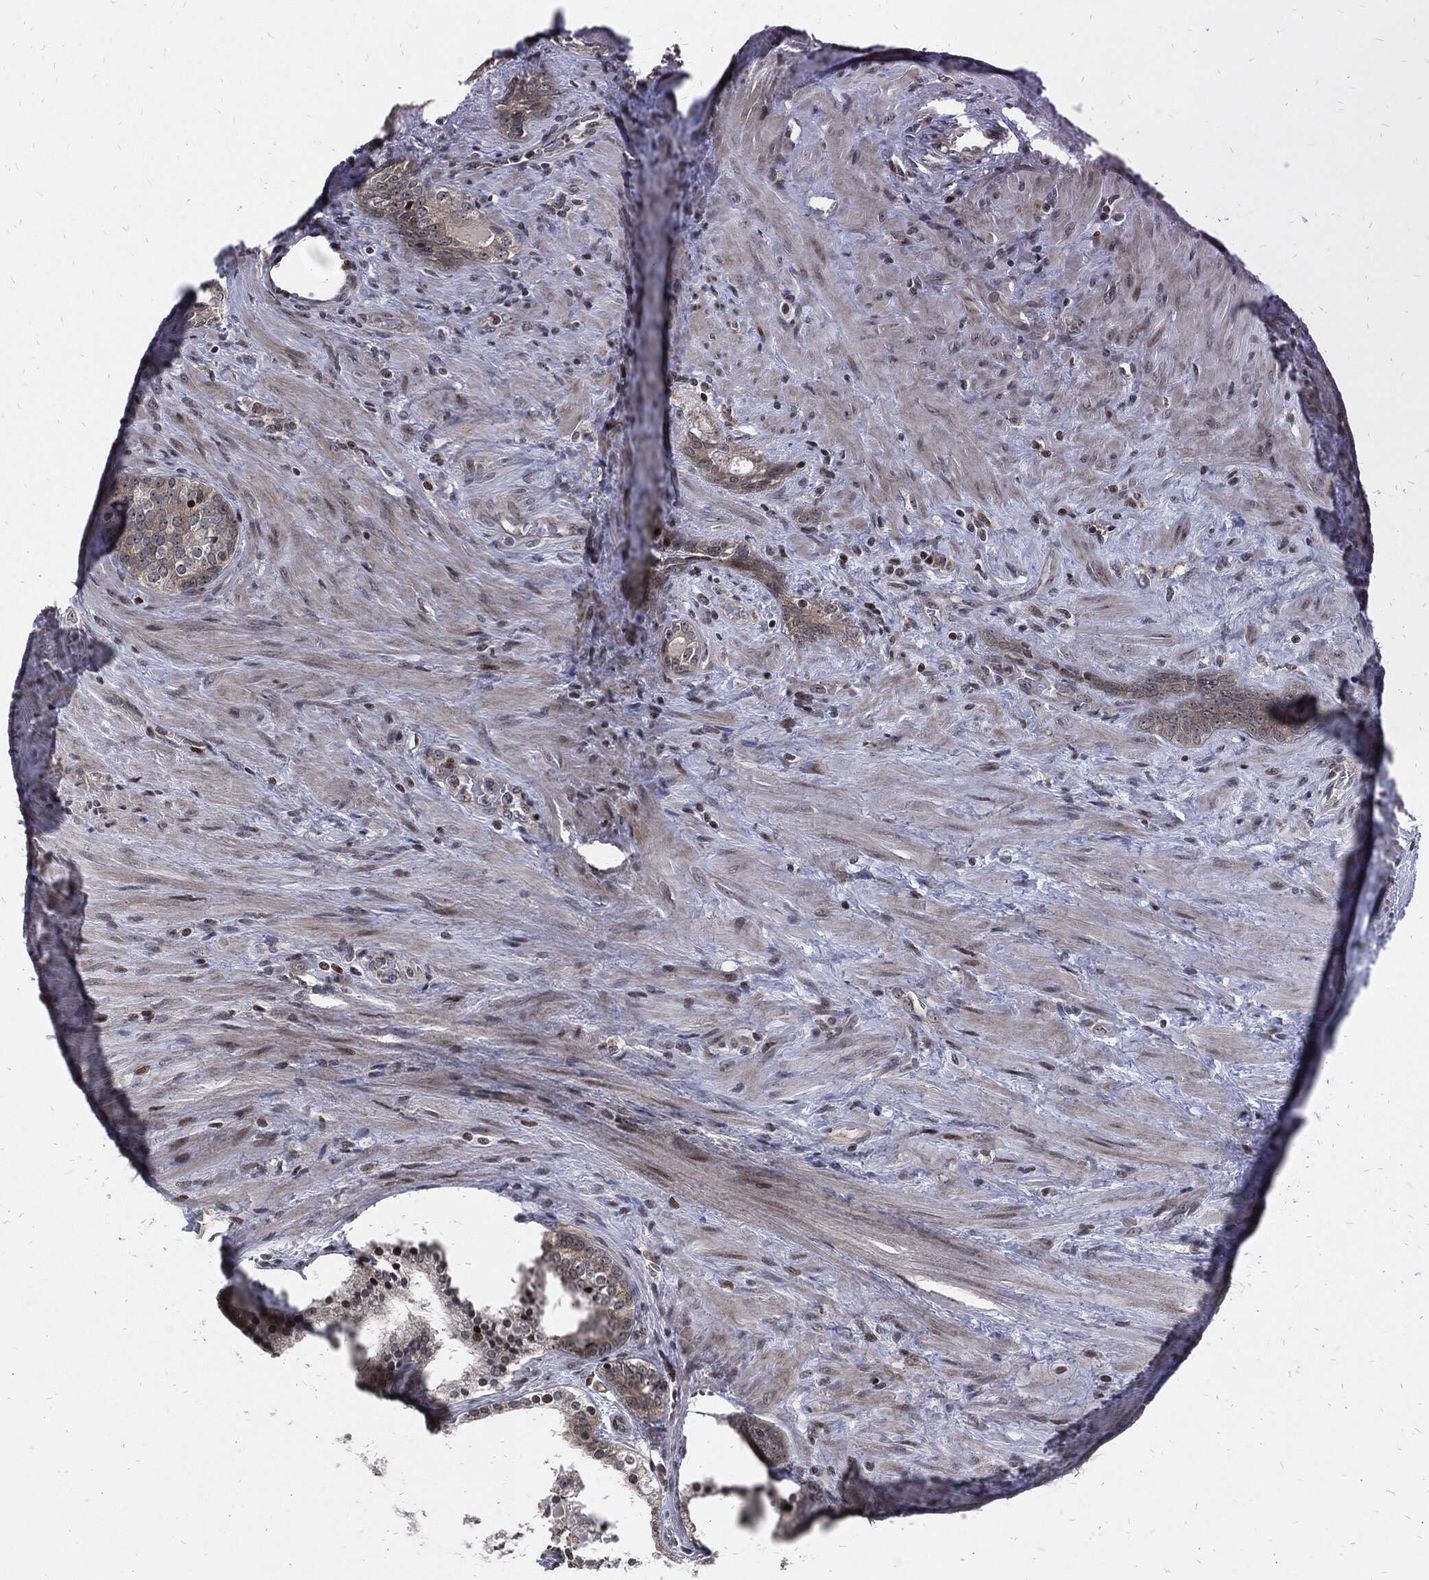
{"staining": {"intensity": "weak", "quantity": "25%-75%", "location": "cytoplasmic/membranous"}, "tissue": "prostate cancer", "cell_type": "Tumor cells", "image_type": "cancer", "snomed": [{"axis": "morphology", "description": "Adenocarcinoma, NOS"}, {"axis": "morphology", "description": "Adenocarcinoma, High grade"}, {"axis": "topography", "description": "Prostate"}], "caption": "IHC (DAB) staining of human prostate adenocarcinoma reveals weak cytoplasmic/membranous protein positivity in approximately 25%-75% of tumor cells.", "gene": "ZNF775", "patient": {"sex": "male", "age": 61}}